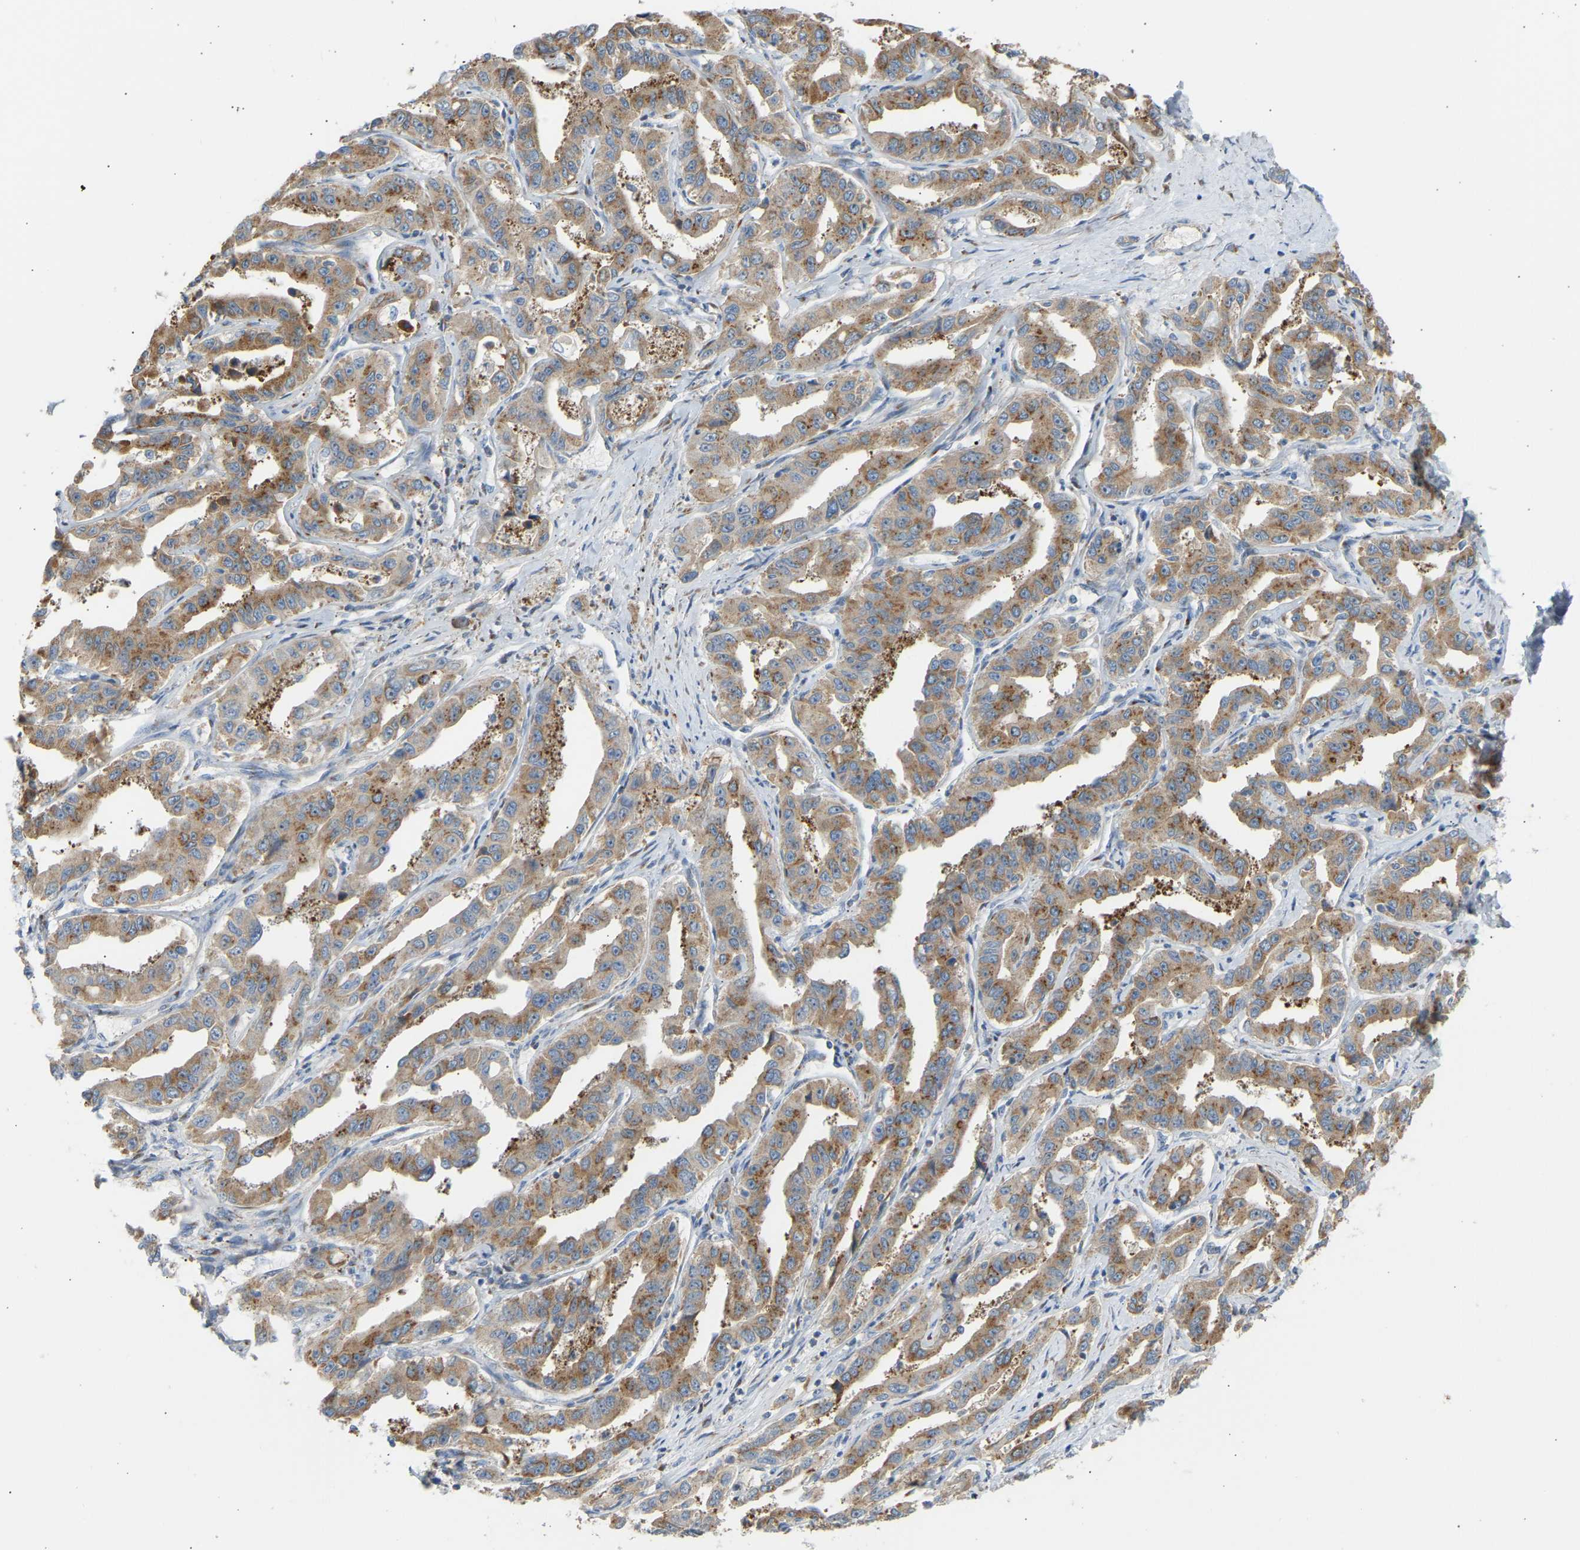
{"staining": {"intensity": "moderate", "quantity": ">75%", "location": "cytoplasmic/membranous"}, "tissue": "liver cancer", "cell_type": "Tumor cells", "image_type": "cancer", "snomed": [{"axis": "morphology", "description": "Cholangiocarcinoma"}, {"axis": "topography", "description": "Liver"}], "caption": "Immunohistochemical staining of human cholangiocarcinoma (liver) reveals medium levels of moderate cytoplasmic/membranous staining in about >75% of tumor cells.", "gene": "YIPF2", "patient": {"sex": "male", "age": 59}}